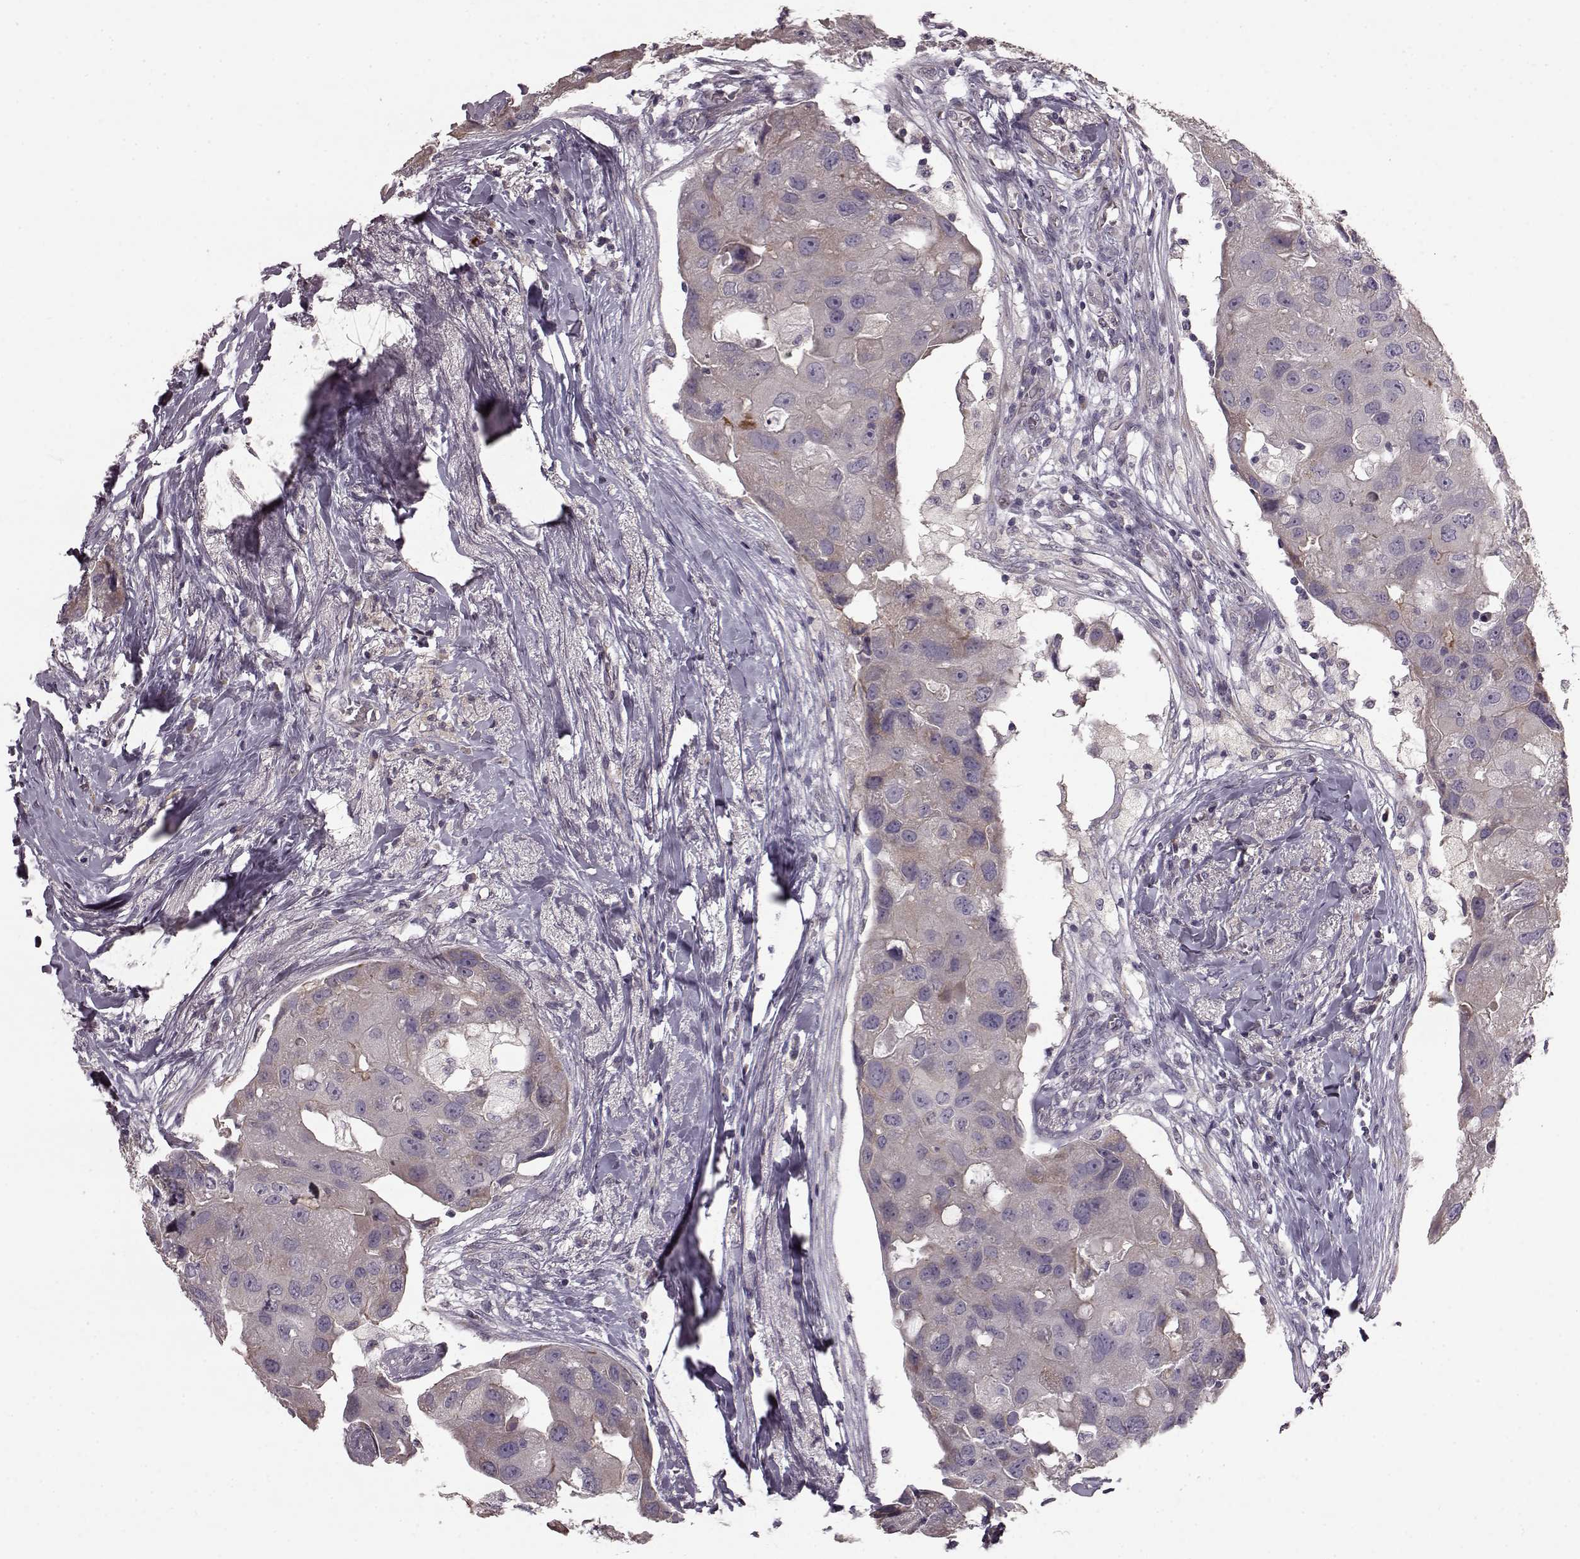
{"staining": {"intensity": "weak", "quantity": "<25%", "location": "cytoplasmic/membranous"}, "tissue": "breast cancer", "cell_type": "Tumor cells", "image_type": "cancer", "snomed": [{"axis": "morphology", "description": "Duct carcinoma"}, {"axis": "topography", "description": "Breast"}], "caption": "This histopathology image is of breast infiltrating ductal carcinoma stained with immunohistochemistry (IHC) to label a protein in brown with the nuclei are counter-stained blue. There is no staining in tumor cells.", "gene": "SLC52A3", "patient": {"sex": "female", "age": 43}}